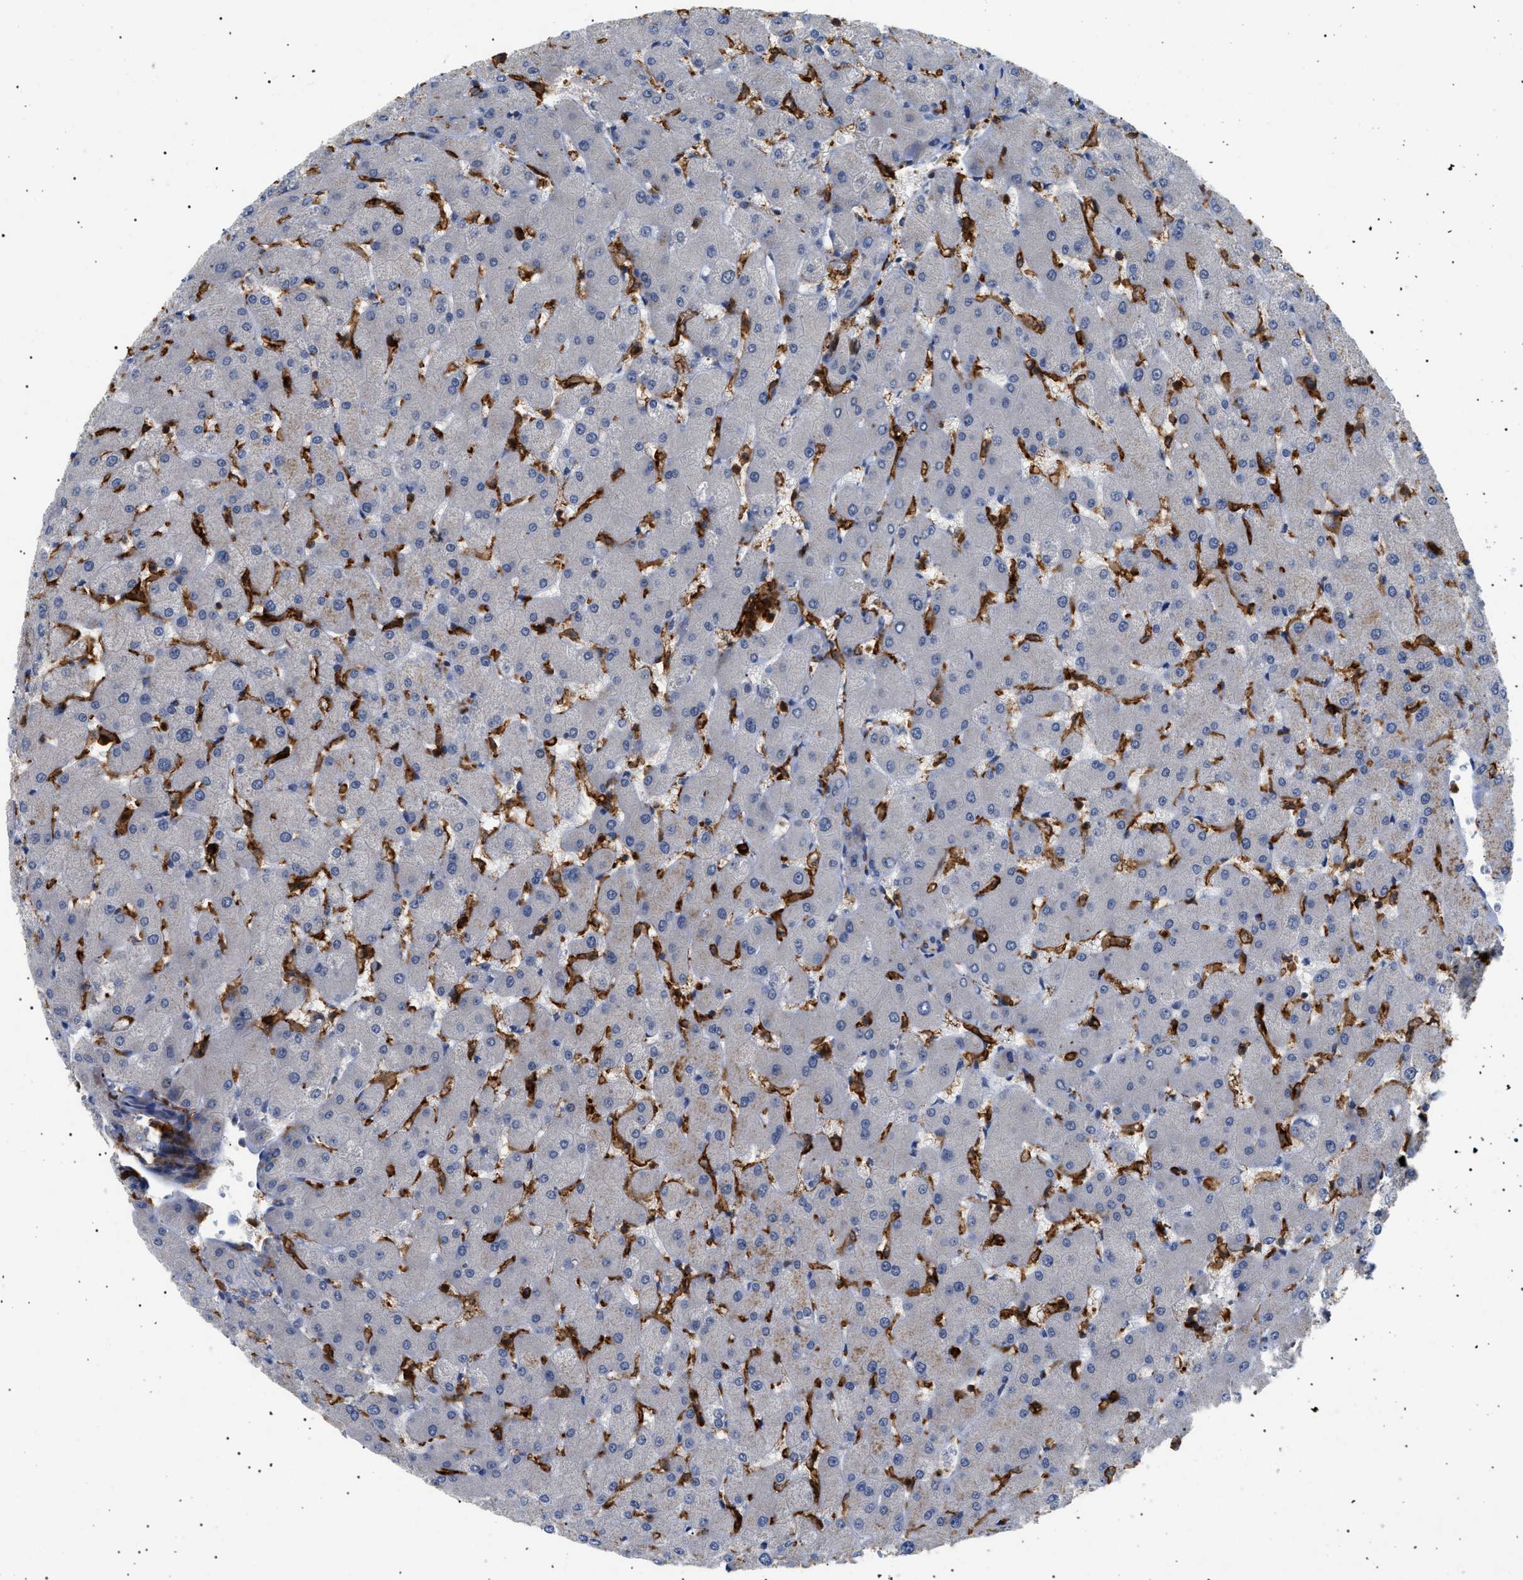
{"staining": {"intensity": "negative", "quantity": "none", "location": "none"}, "tissue": "liver", "cell_type": "Cholangiocytes", "image_type": "normal", "snomed": [{"axis": "morphology", "description": "Normal tissue, NOS"}, {"axis": "topography", "description": "Liver"}], "caption": "Unremarkable liver was stained to show a protein in brown. There is no significant expression in cholangiocytes.", "gene": "CD300A", "patient": {"sex": "female", "age": 63}}